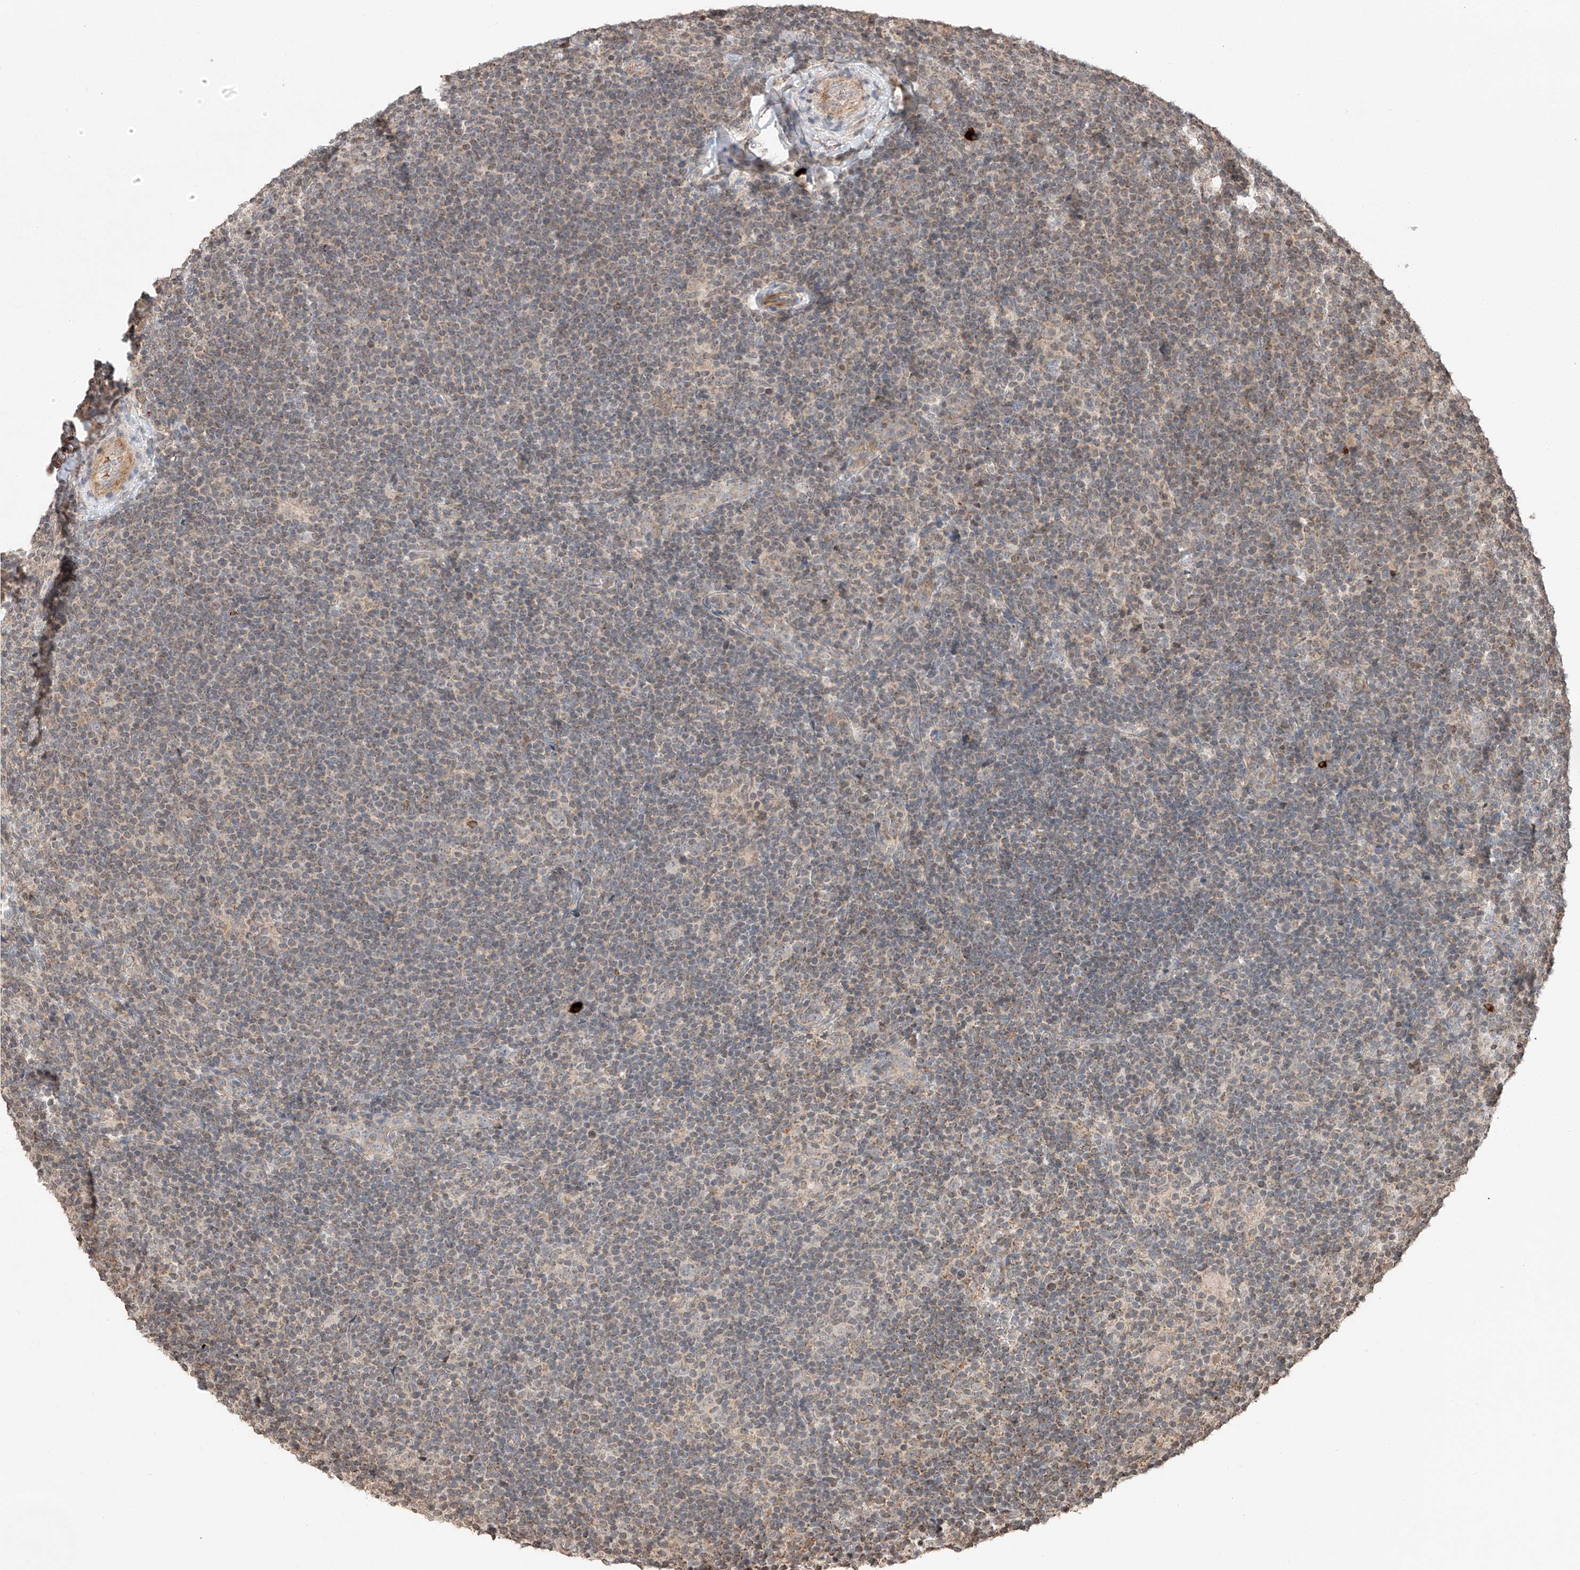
{"staining": {"intensity": "negative", "quantity": "none", "location": "none"}, "tissue": "lymphoma", "cell_type": "Tumor cells", "image_type": "cancer", "snomed": [{"axis": "morphology", "description": "Hodgkin's disease, NOS"}, {"axis": "topography", "description": "Lymph node"}], "caption": "This is an IHC image of human Hodgkin's disease. There is no positivity in tumor cells.", "gene": "ARHGAP33", "patient": {"sex": "female", "age": 57}}